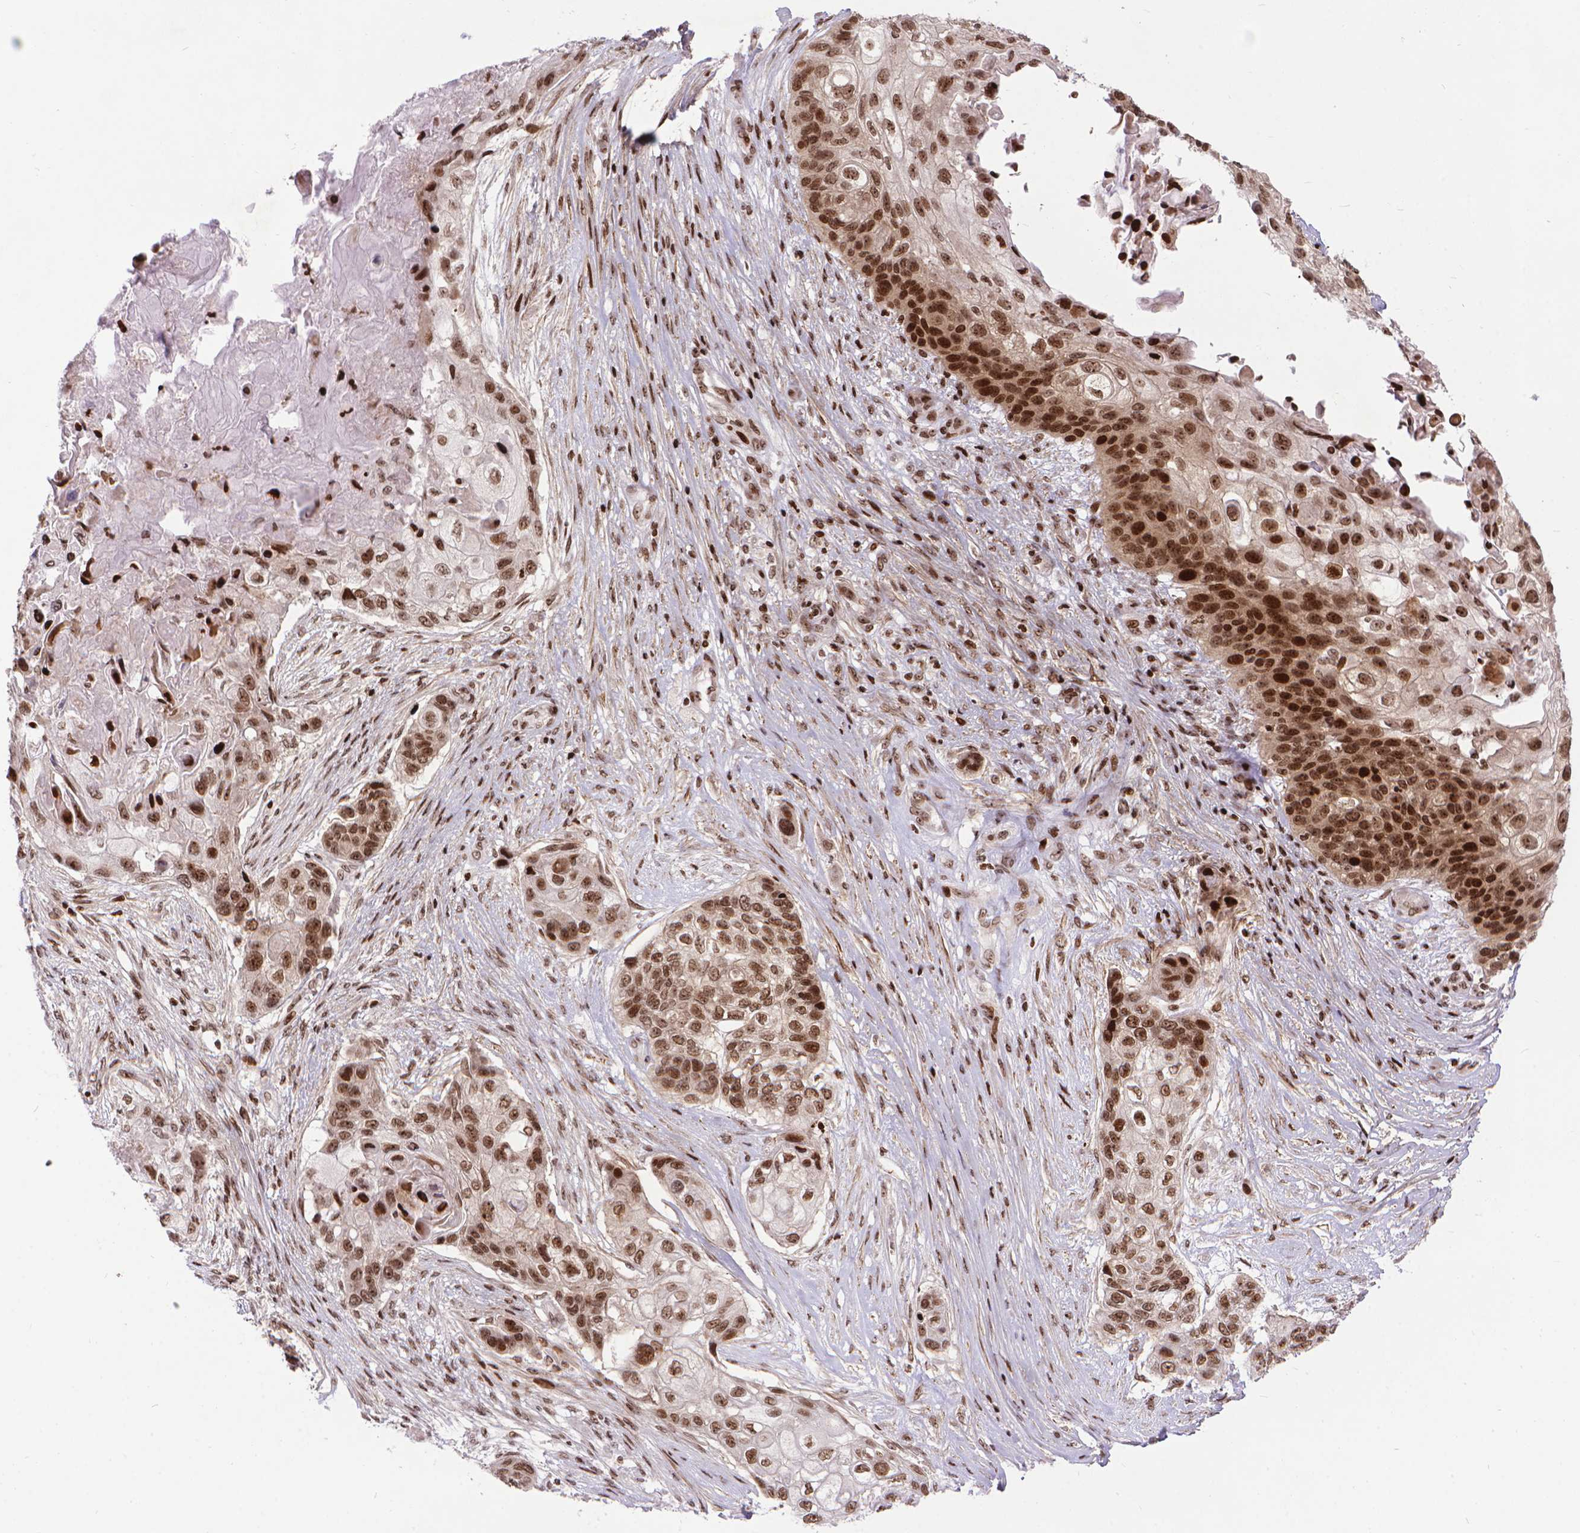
{"staining": {"intensity": "moderate", "quantity": ">75%", "location": "nuclear"}, "tissue": "lung cancer", "cell_type": "Tumor cells", "image_type": "cancer", "snomed": [{"axis": "morphology", "description": "Squamous cell carcinoma, NOS"}, {"axis": "topography", "description": "Lung"}], "caption": "Human lung cancer (squamous cell carcinoma) stained for a protein (brown) displays moderate nuclear positive expression in about >75% of tumor cells.", "gene": "AMER1", "patient": {"sex": "male", "age": 69}}